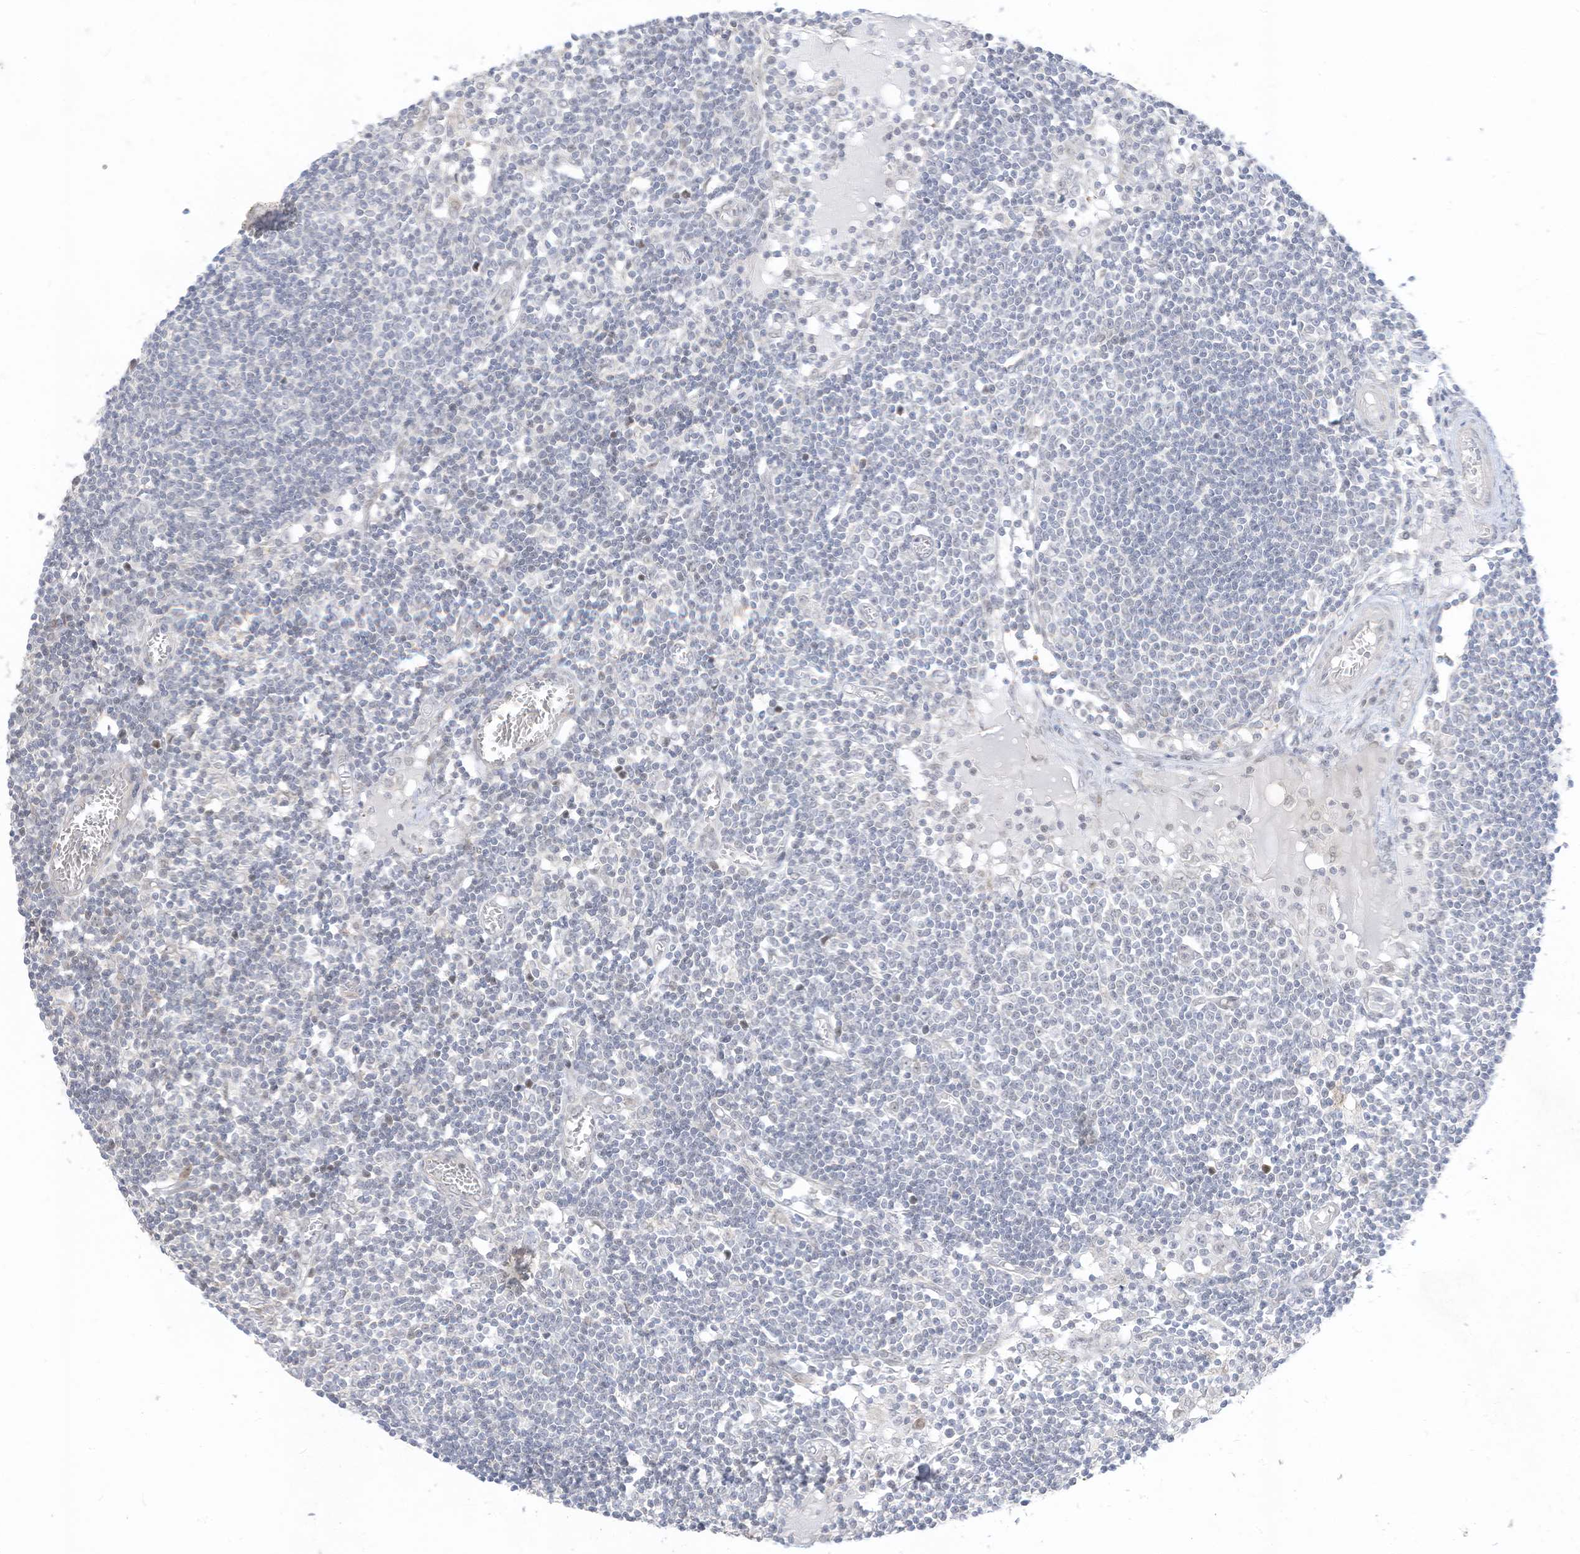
{"staining": {"intensity": "negative", "quantity": "none", "location": "none"}, "tissue": "lymph node", "cell_type": "Germinal center cells", "image_type": "normal", "snomed": [{"axis": "morphology", "description": "Normal tissue, NOS"}, {"axis": "topography", "description": "Lymph node"}], "caption": "Immunohistochemistry (IHC) of normal human lymph node demonstrates no expression in germinal center cells.", "gene": "ASPRV1", "patient": {"sex": "female", "age": 11}}